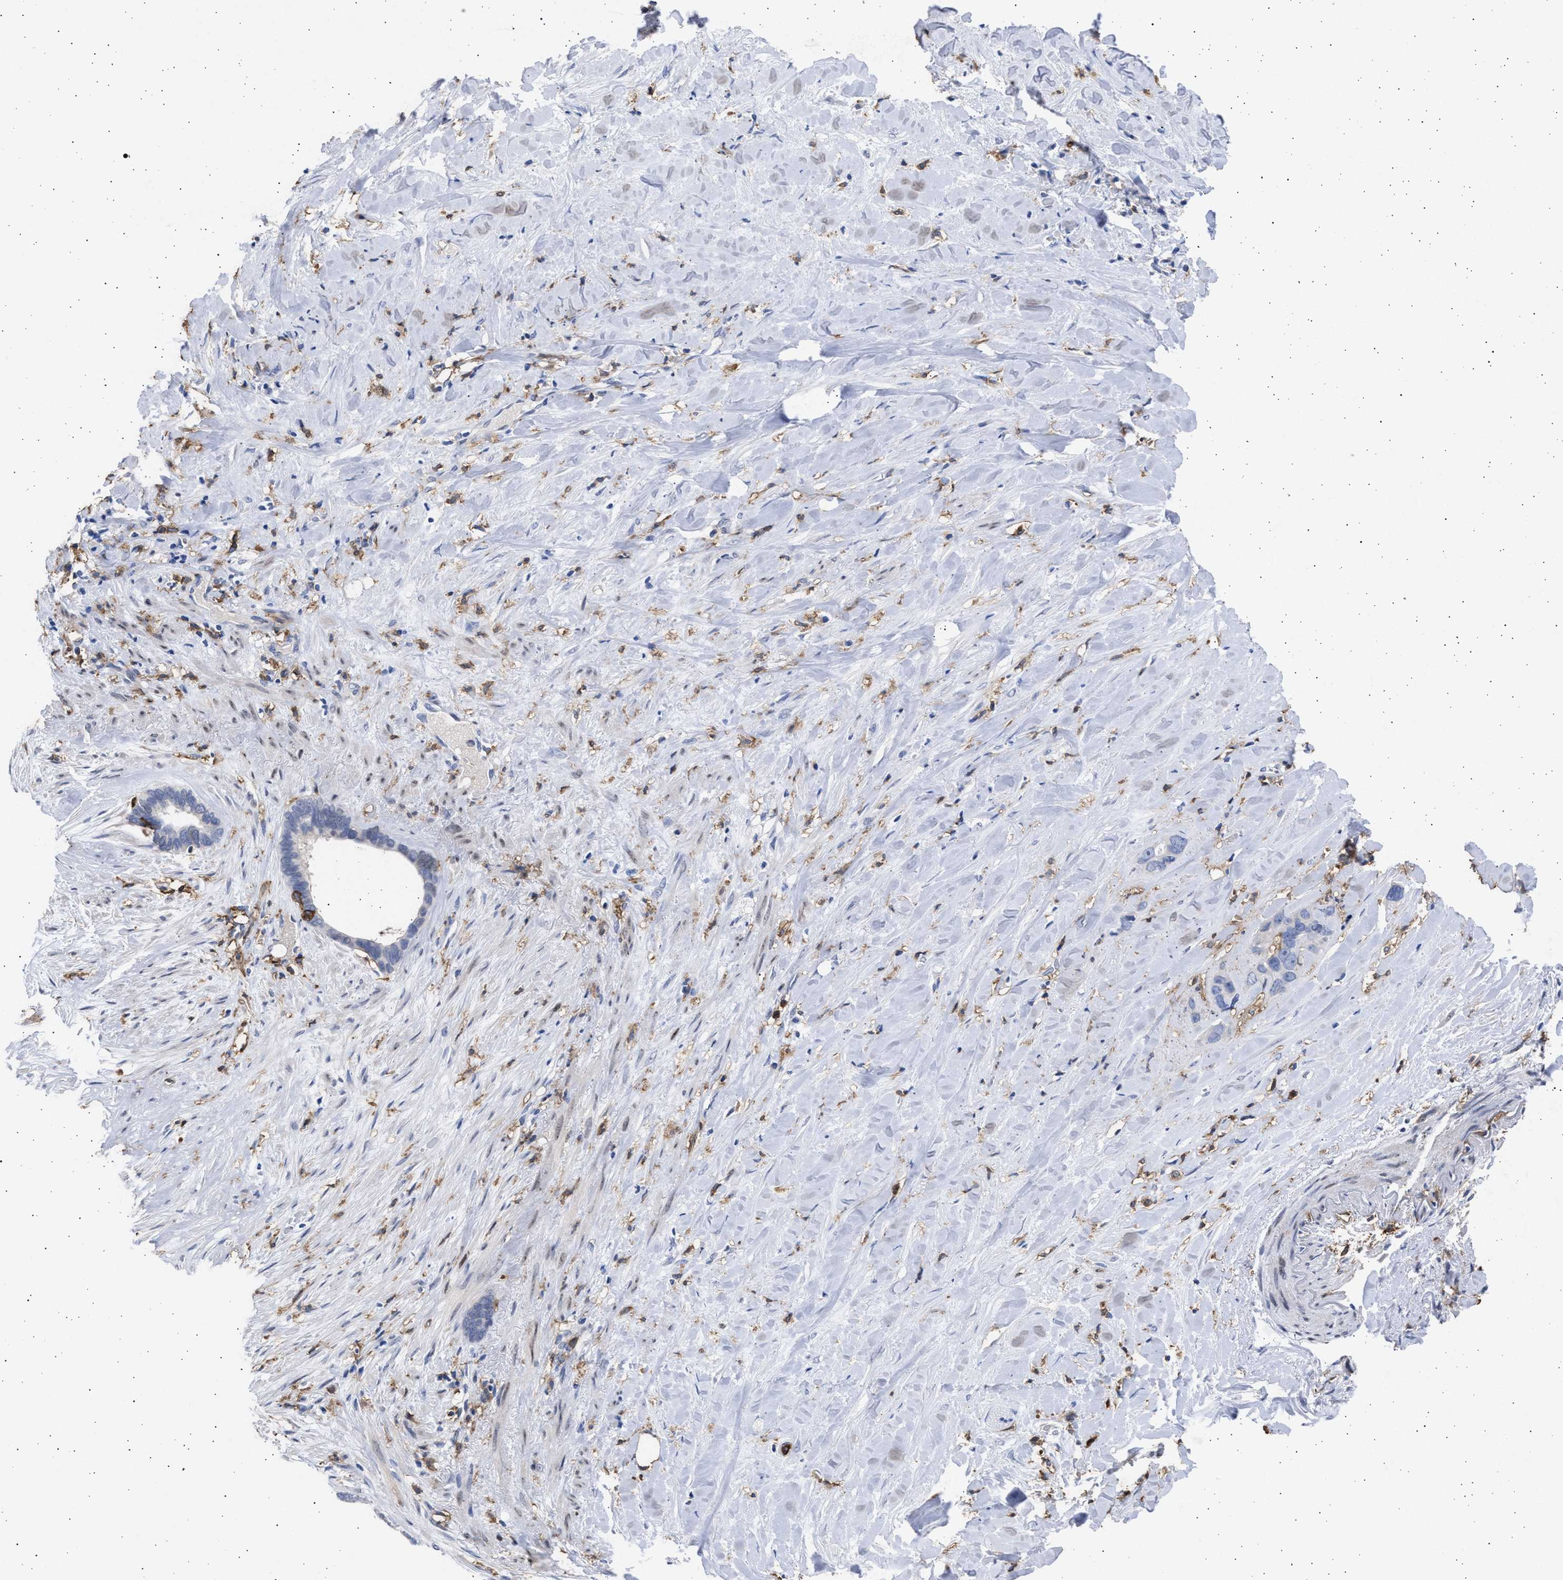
{"staining": {"intensity": "negative", "quantity": "none", "location": "none"}, "tissue": "liver cancer", "cell_type": "Tumor cells", "image_type": "cancer", "snomed": [{"axis": "morphology", "description": "Cholangiocarcinoma"}, {"axis": "topography", "description": "Liver"}], "caption": "Photomicrograph shows no protein staining in tumor cells of liver cholangiocarcinoma tissue.", "gene": "FCER1A", "patient": {"sex": "female", "age": 65}}